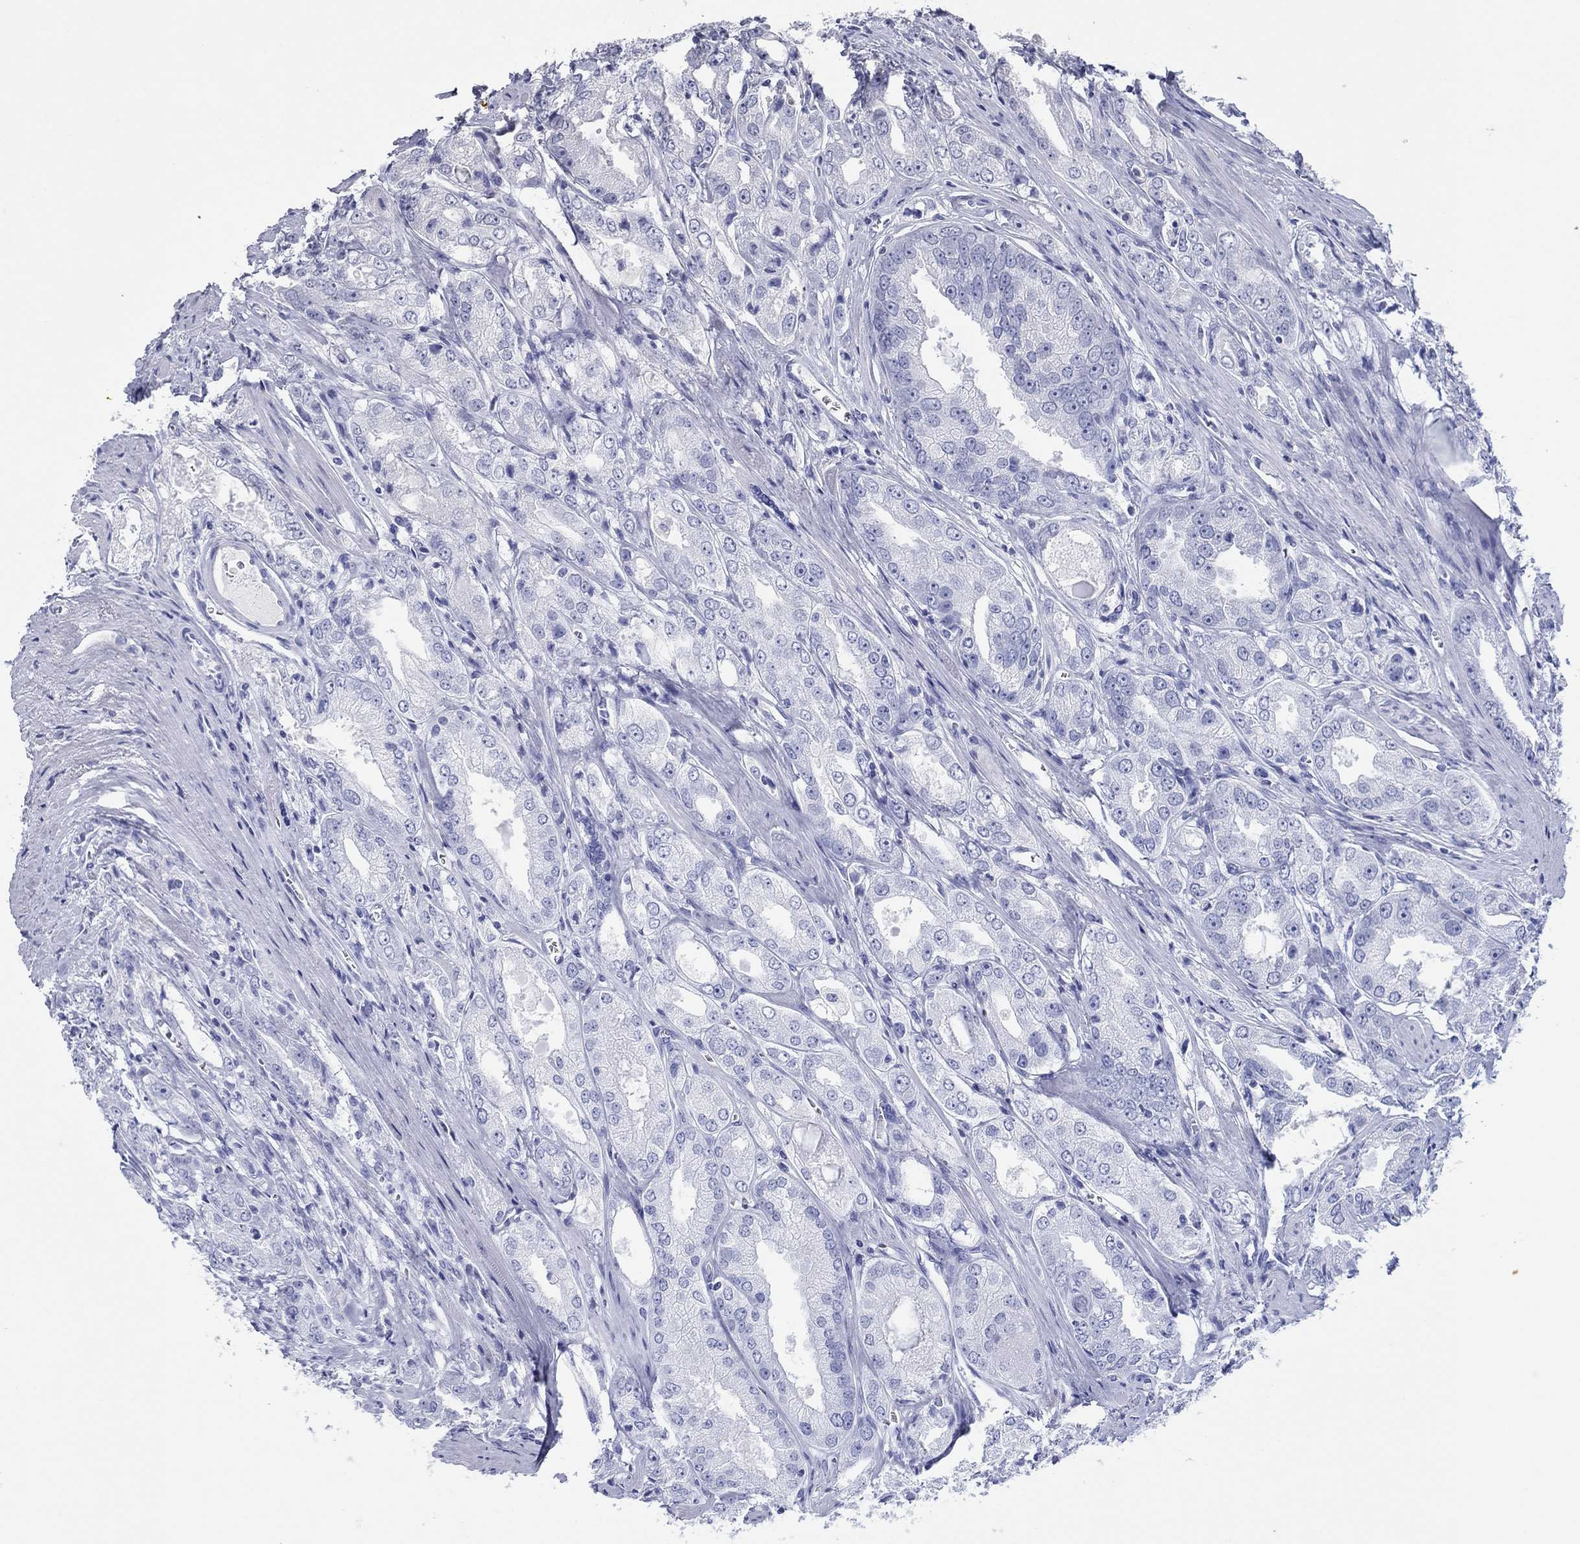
{"staining": {"intensity": "negative", "quantity": "none", "location": "none"}, "tissue": "prostate cancer", "cell_type": "Tumor cells", "image_type": "cancer", "snomed": [{"axis": "morphology", "description": "Adenocarcinoma, NOS"}, {"axis": "morphology", "description": "Adenocarcinoma, High grade"}, {"axis": "topography", "description": "Prostate"}], "caption": "Immunohistochemistry micrograph of neoplastic tissue: prostate cancer stained with DAB (3,3'-diaminobenzidine) displays no significant protein positivity in tumor cells. (Stains: DAB immunohistochemistry with hematoxylin counter stain, Microscopy: brightfield microscopy at high magnification).", "gene": "ITGAE", "patient": {"sex": "male", "age": 70}}